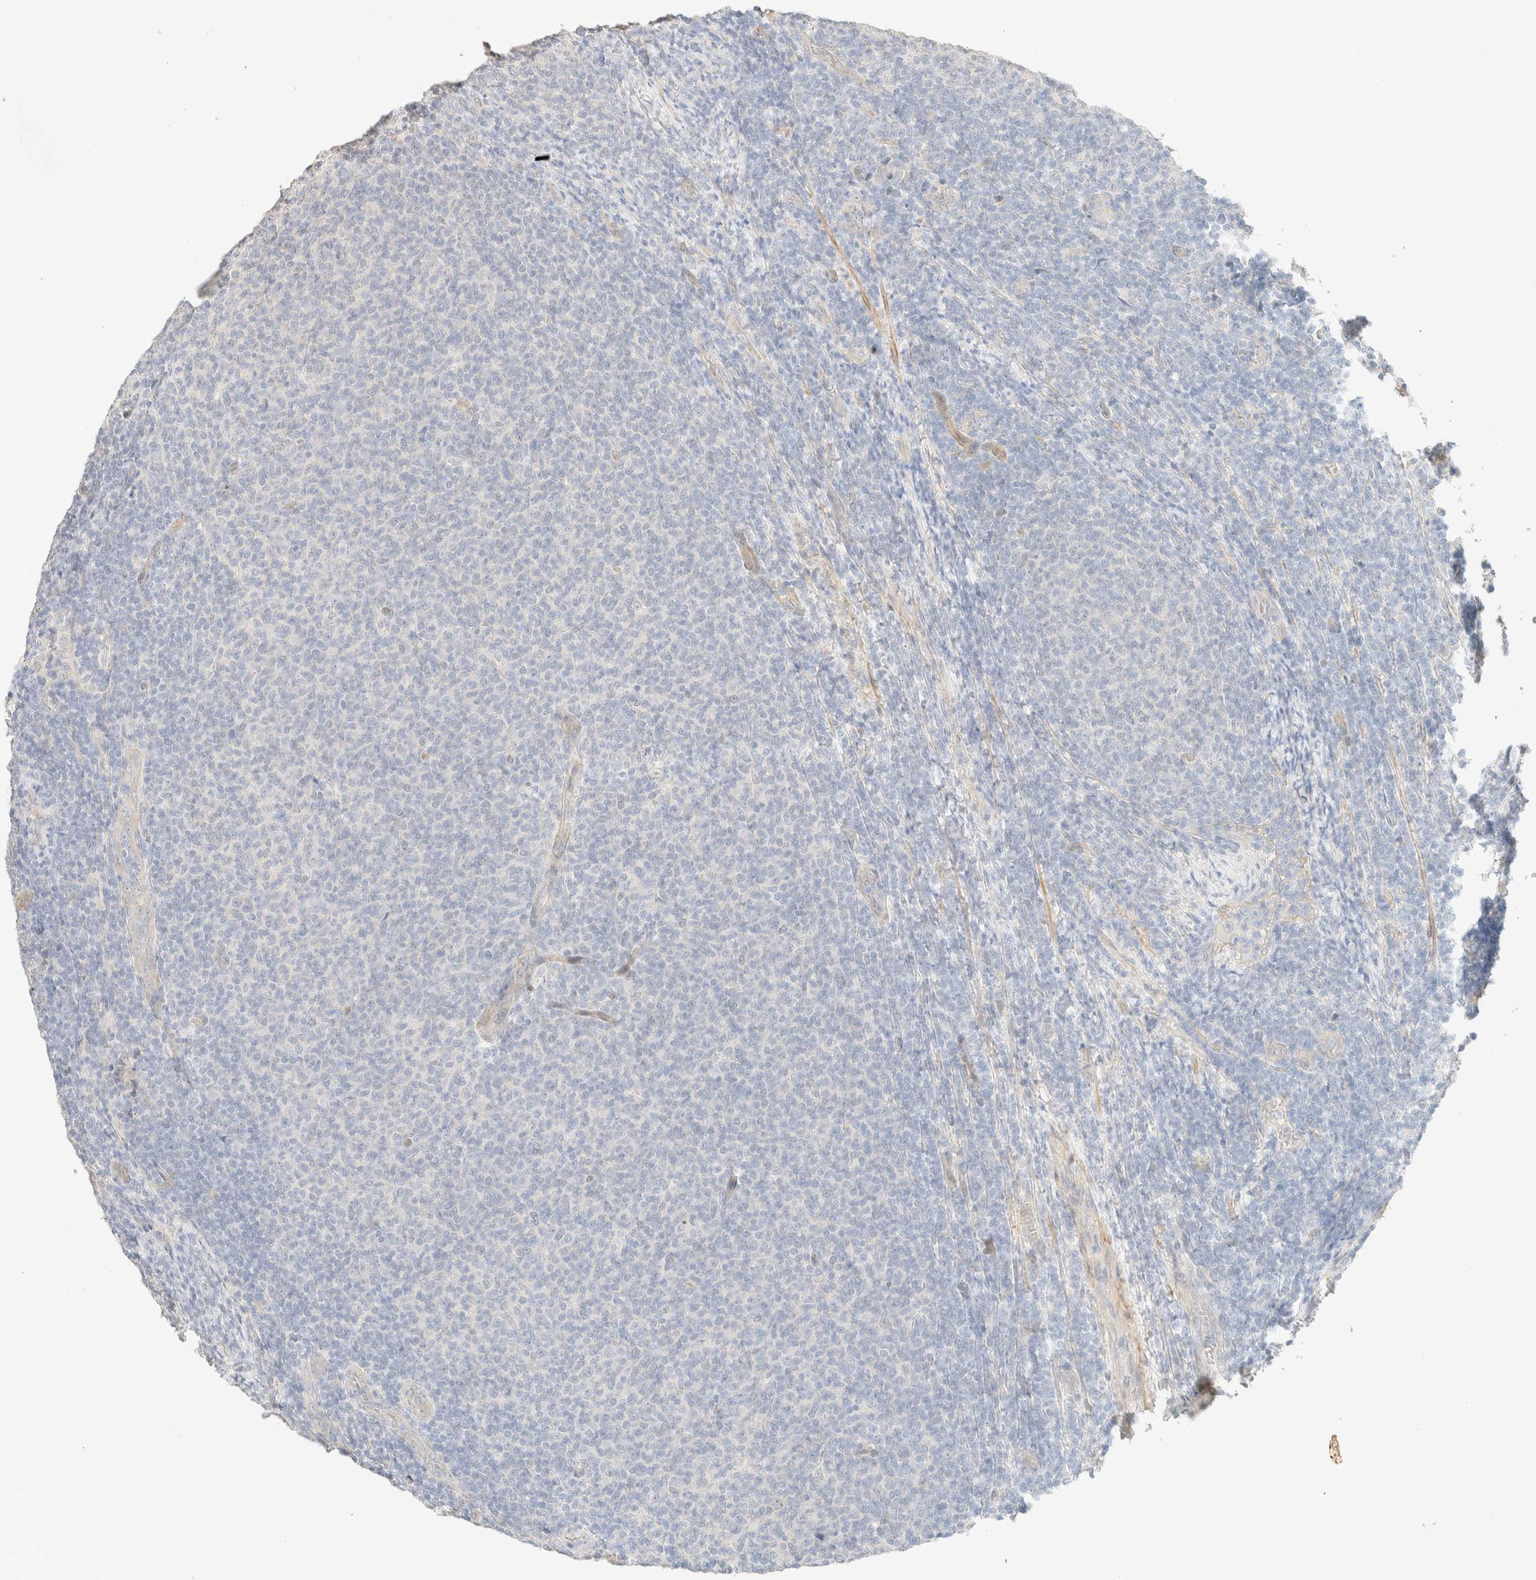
{"staining": {"intensity": "negative", "quantity": "none", "location": "none"}, "tissue": "lymphoma", "cell_type": "Tumor cells", "image_type": "cancer", "snomed": [{"axis": "morphology", "description": "Malignant lymphoma, non-Hodgkin's type, Low grade"}, {"axis": "topography", "description": "Lymph node"}], "caption": "DAB (3,3'-diaminobenzidine) immunohistochemical staining of human lymphoma displays no significant expression in tumor cells.", "gene": "CSNK1E", "patient": {"sex": "male", "age": 66}}